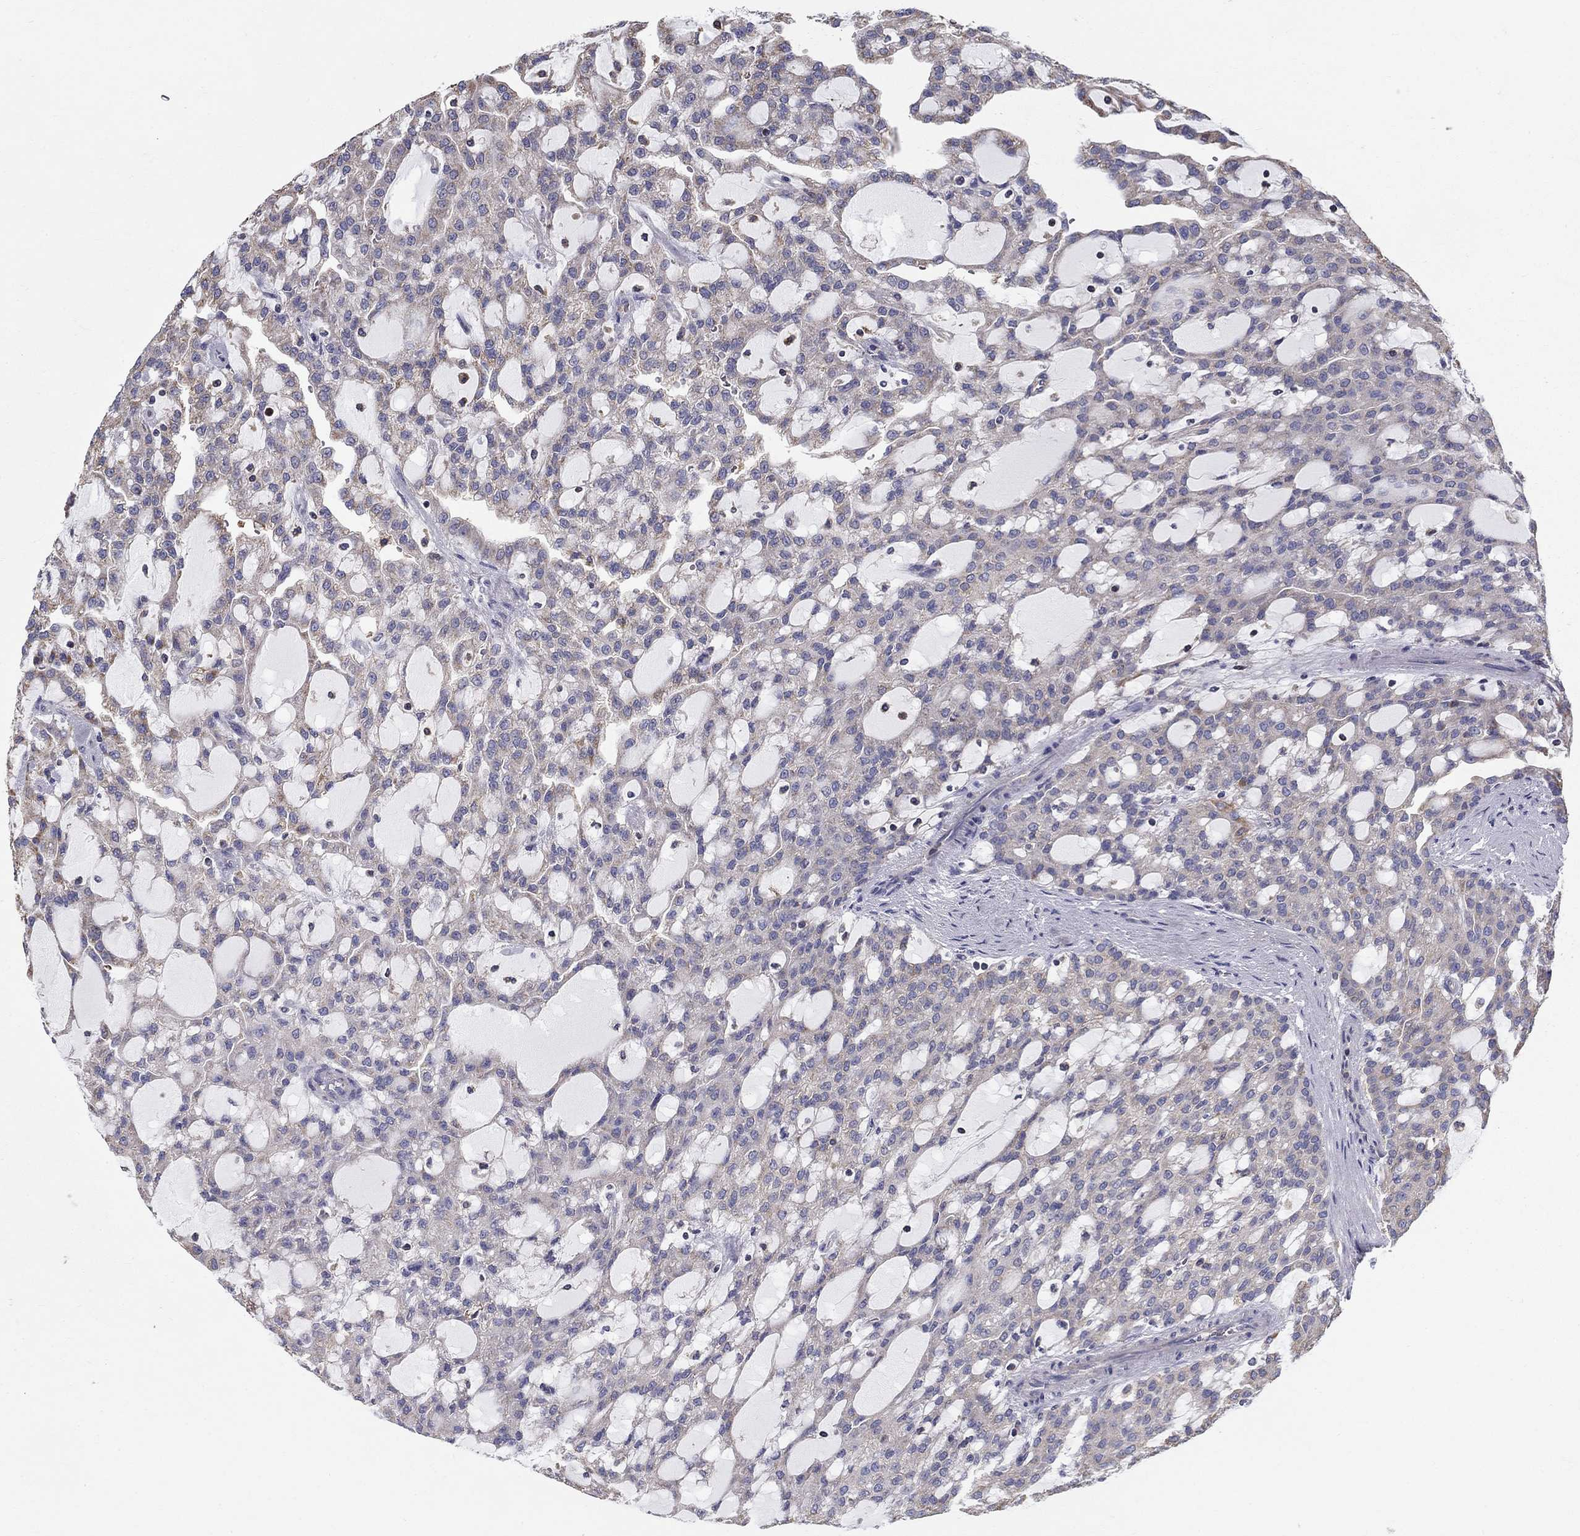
{"staining": {"intensity": "negative", "quantity": "none", "location": "none"}, "tissue": "renal cancer", "cell_type": "Tumor cells", "image_type": "cancer", "snomed": [{"axis": "morphology", "description": "Adenocarcinoma, NOS"}, {"axis": "topography", "description": "Kidney"}], "caption": "A high-resolution photomicrograph shows immunohistochemistry staining of adenocarcinoma (renal), which shows no significant staining in tumor cells.", "gene": "NME5", "patient": {"sex": "male", "age": 63}}